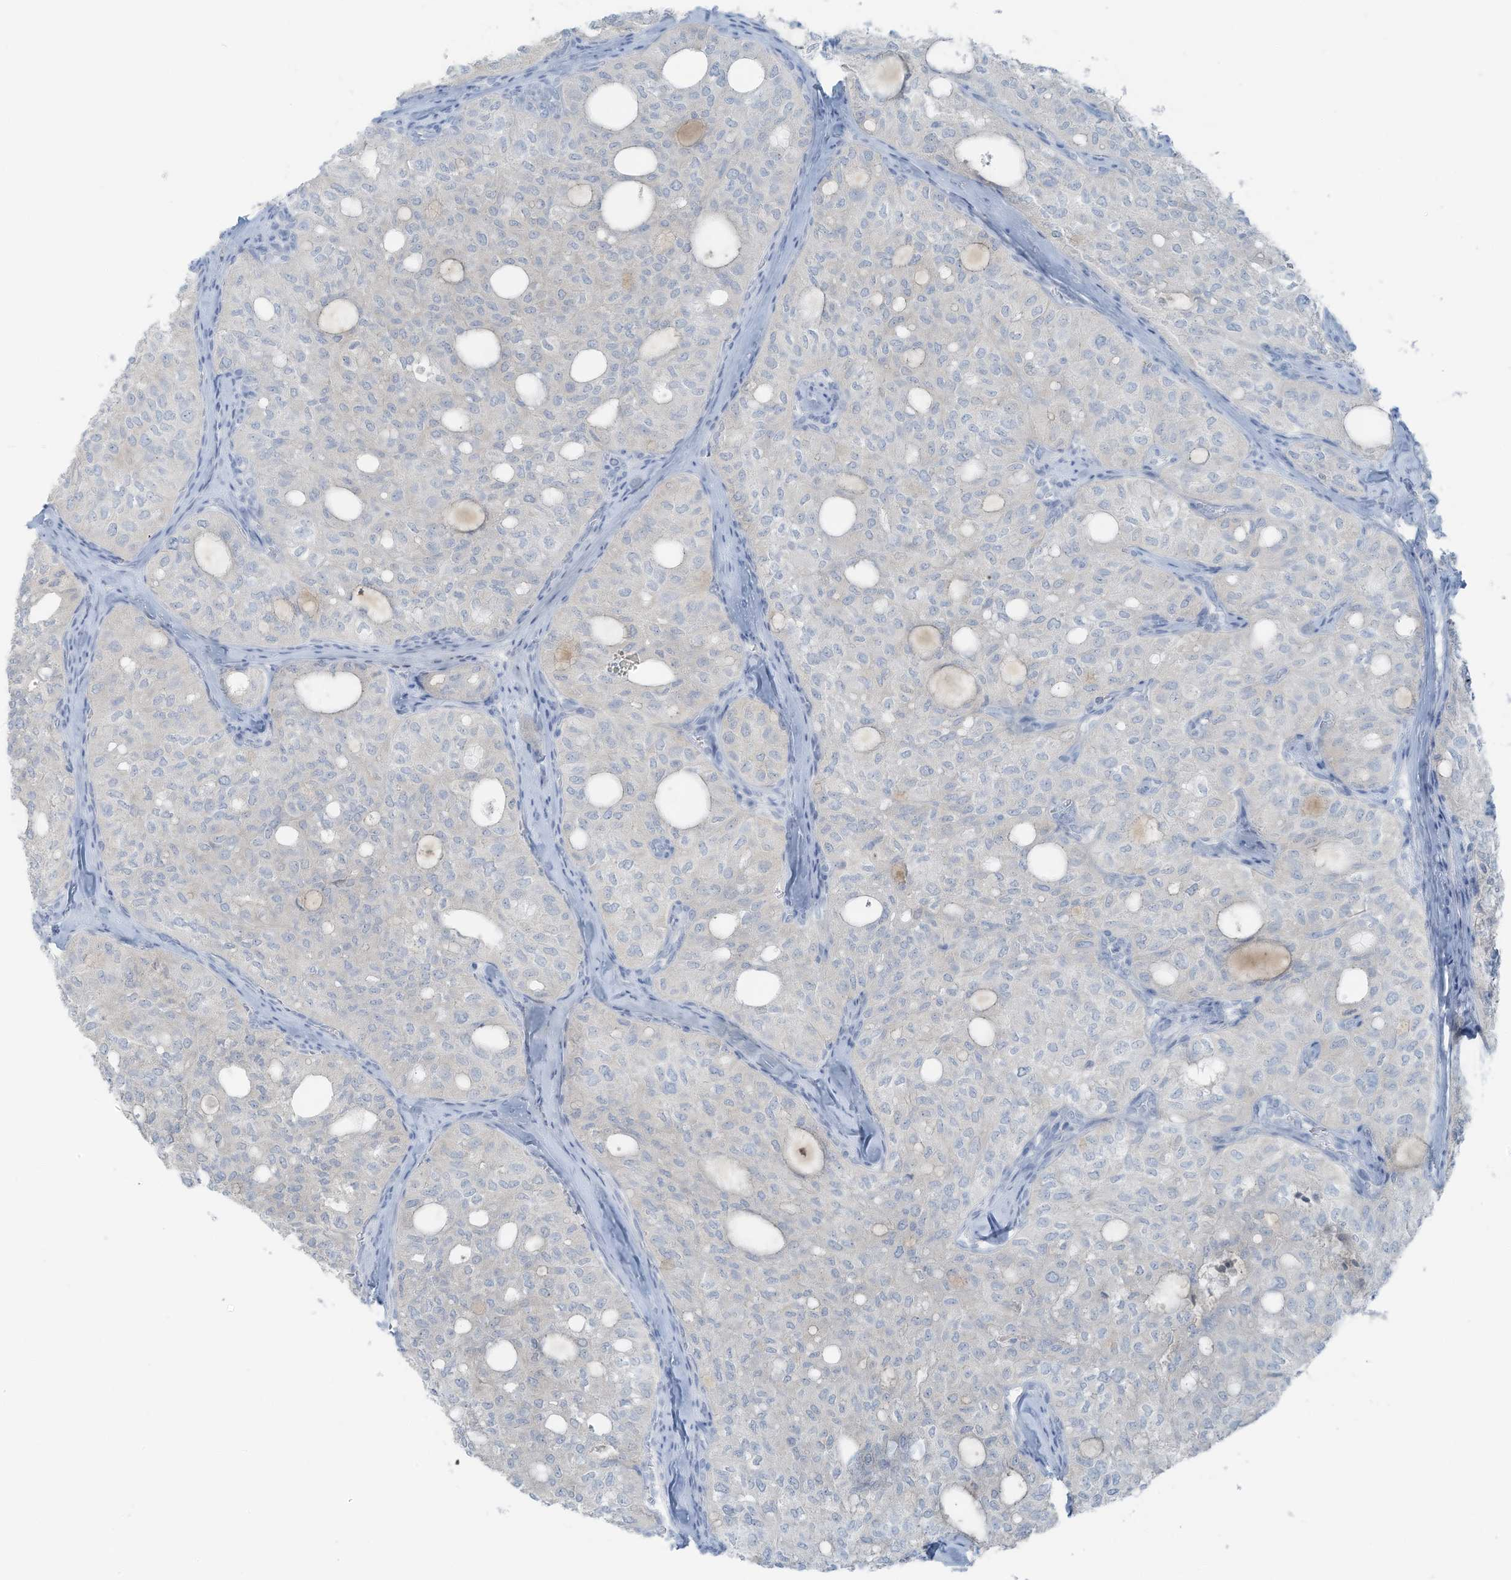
{"staining": {"intensity": "negative", "quantity": "none", "location": "none"}, "tissue": "thyroid cancer", "cell_type": "Tumor cells", "image_type": "cancer", "snomed": [{"axis": "morphology", "description": "Follicular adenoma carcinoma, NOS"}, {"axis": "topography", "description": "Thyroid gland"}], "caption": "This is an immunohistochemistry histopathology image of human follicular adenoma carcinoma (thyroid). There is no staining in tumor cells.", "gene": "SLC25A43", "patient": {"sex": "male", "age": 75}}